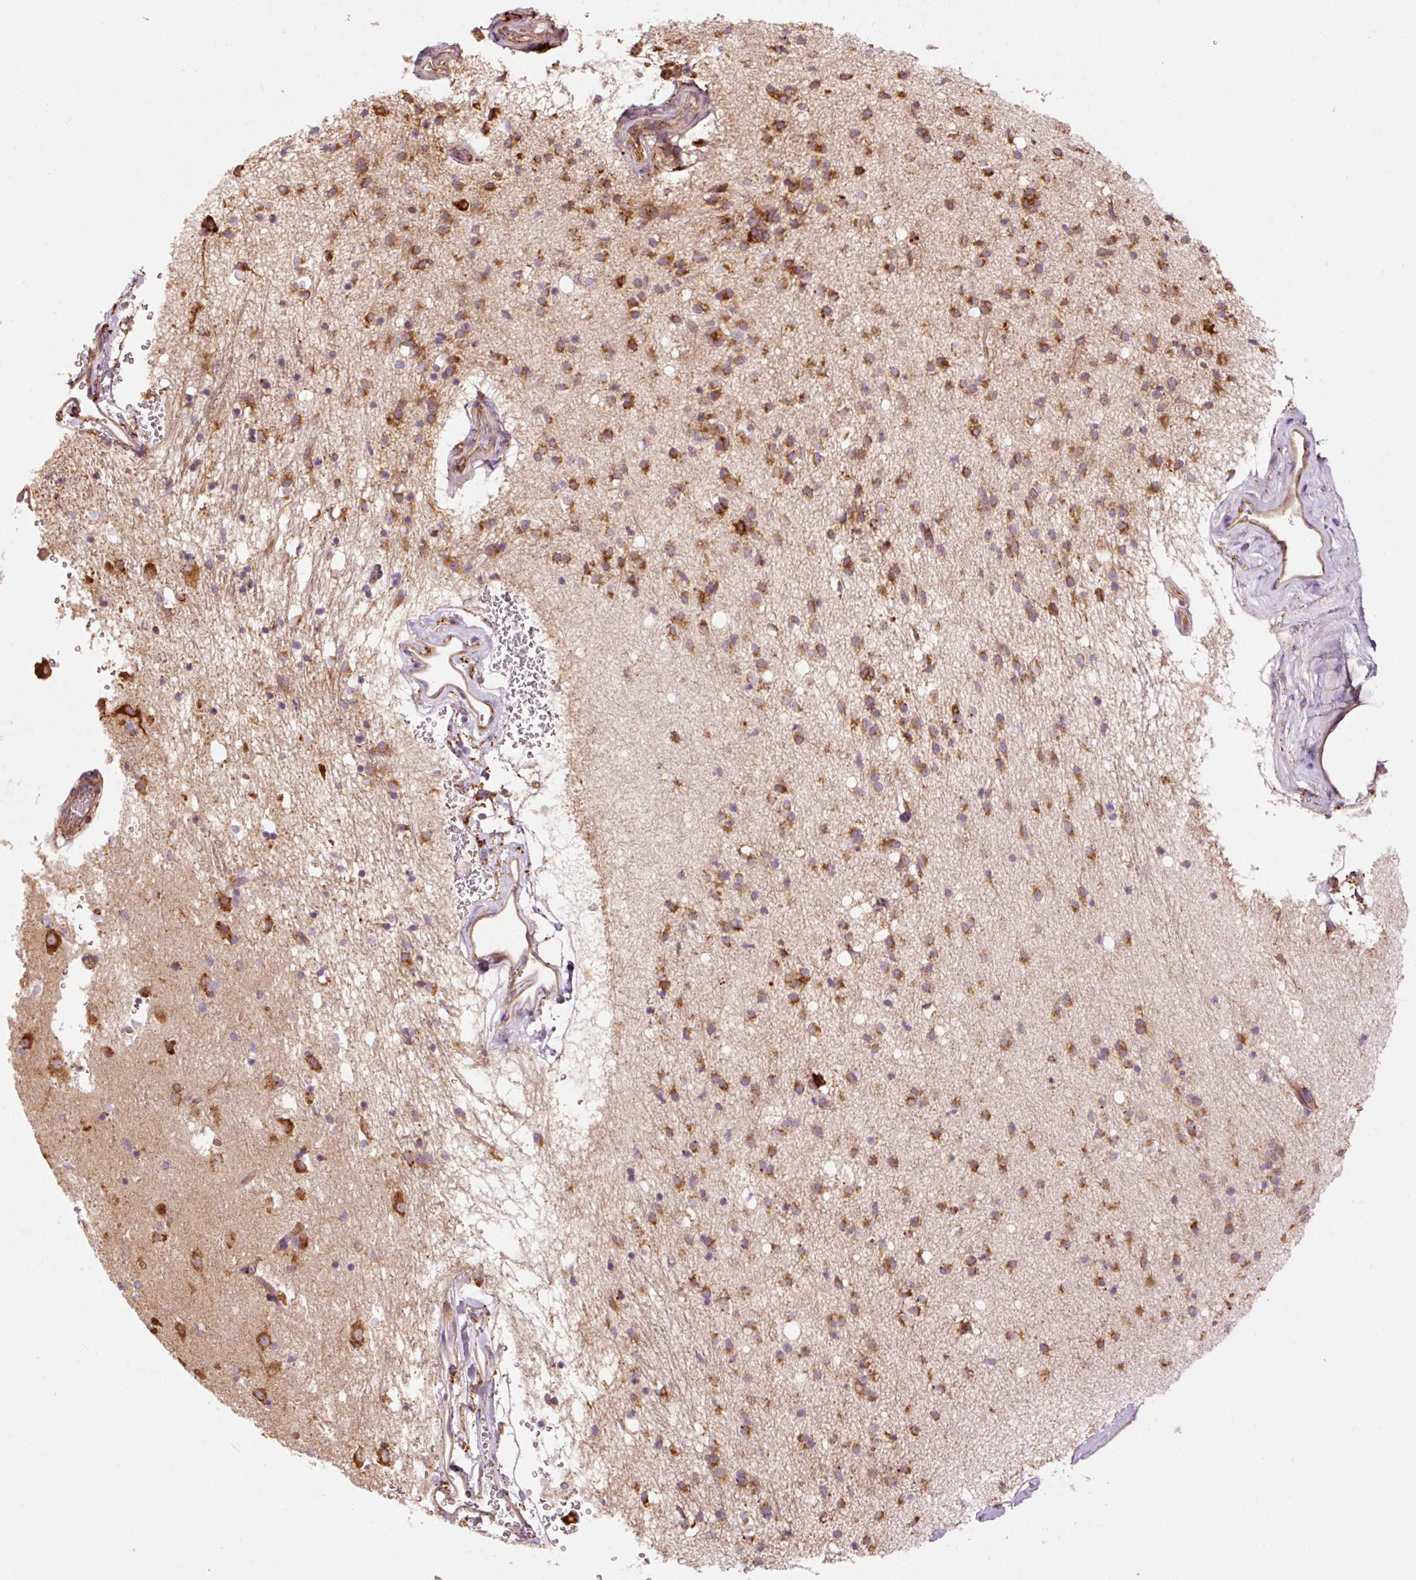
{"staining": {"intensity": "strong", "quantity": ">75%", "location": "cytoplasmic/membranous"}, "tissue": "caudate", "cell_type": "Glial cells", "image_type": "normal", "snomed": [{"axis": "morphology", "description": "Normal tissue, NOS"}, {"axis": "topography", "description": "Lateral ventricle wall"}], "caption": "Protein expression analysis of unremarkable caudate exhibits strong cytoplasmic/membranous expression in approximately >75% of glial cells. (DAB IHC, brown staining for protein, blue staining for nuclei).", "gene": "ENSG00000256500", "patient": {"sex": "male", "age": 58}}